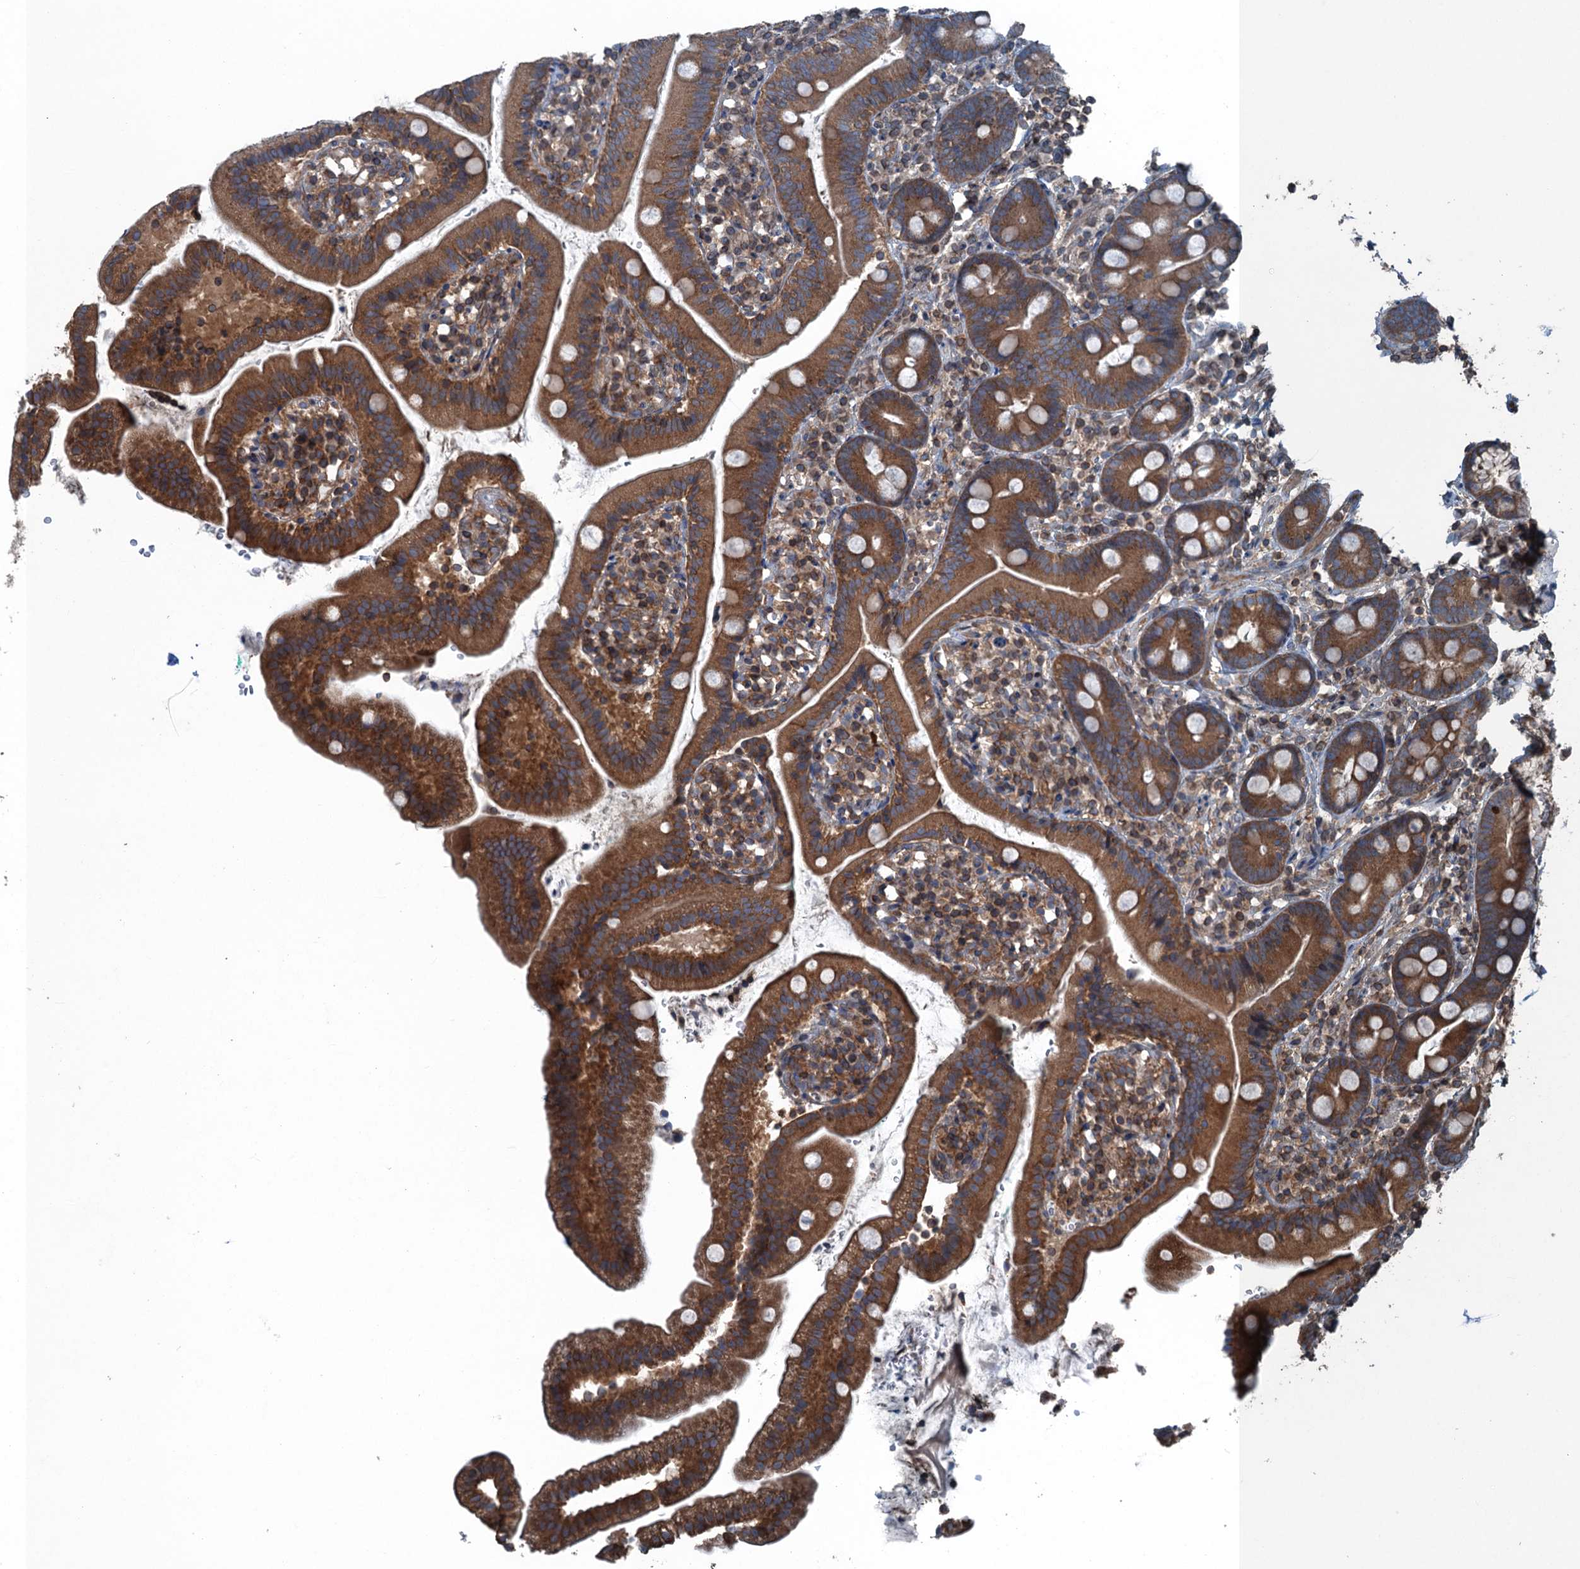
{"staining": {"intensity": "strong", "quantity": ">75%", "location": "cytoplasmic/membranous"}, "tissue": "duodenum", "cell_type": "Glandular cells", "image_type": "normal", "snomed": [{"axis": "morphology", "description": "Normal tissue, NOS"}, {"axis": "topography", "description": "Duodenum"}], "caption": "Strong cytoplasmic/membranous protein positivity is seen in about >75% of glandular cells in duodenum. (Brightfield microscopy of DAB IHC at high magnification).", "gene": "TRAPPC8", "patient": {"sex": "female", "age": 67}}